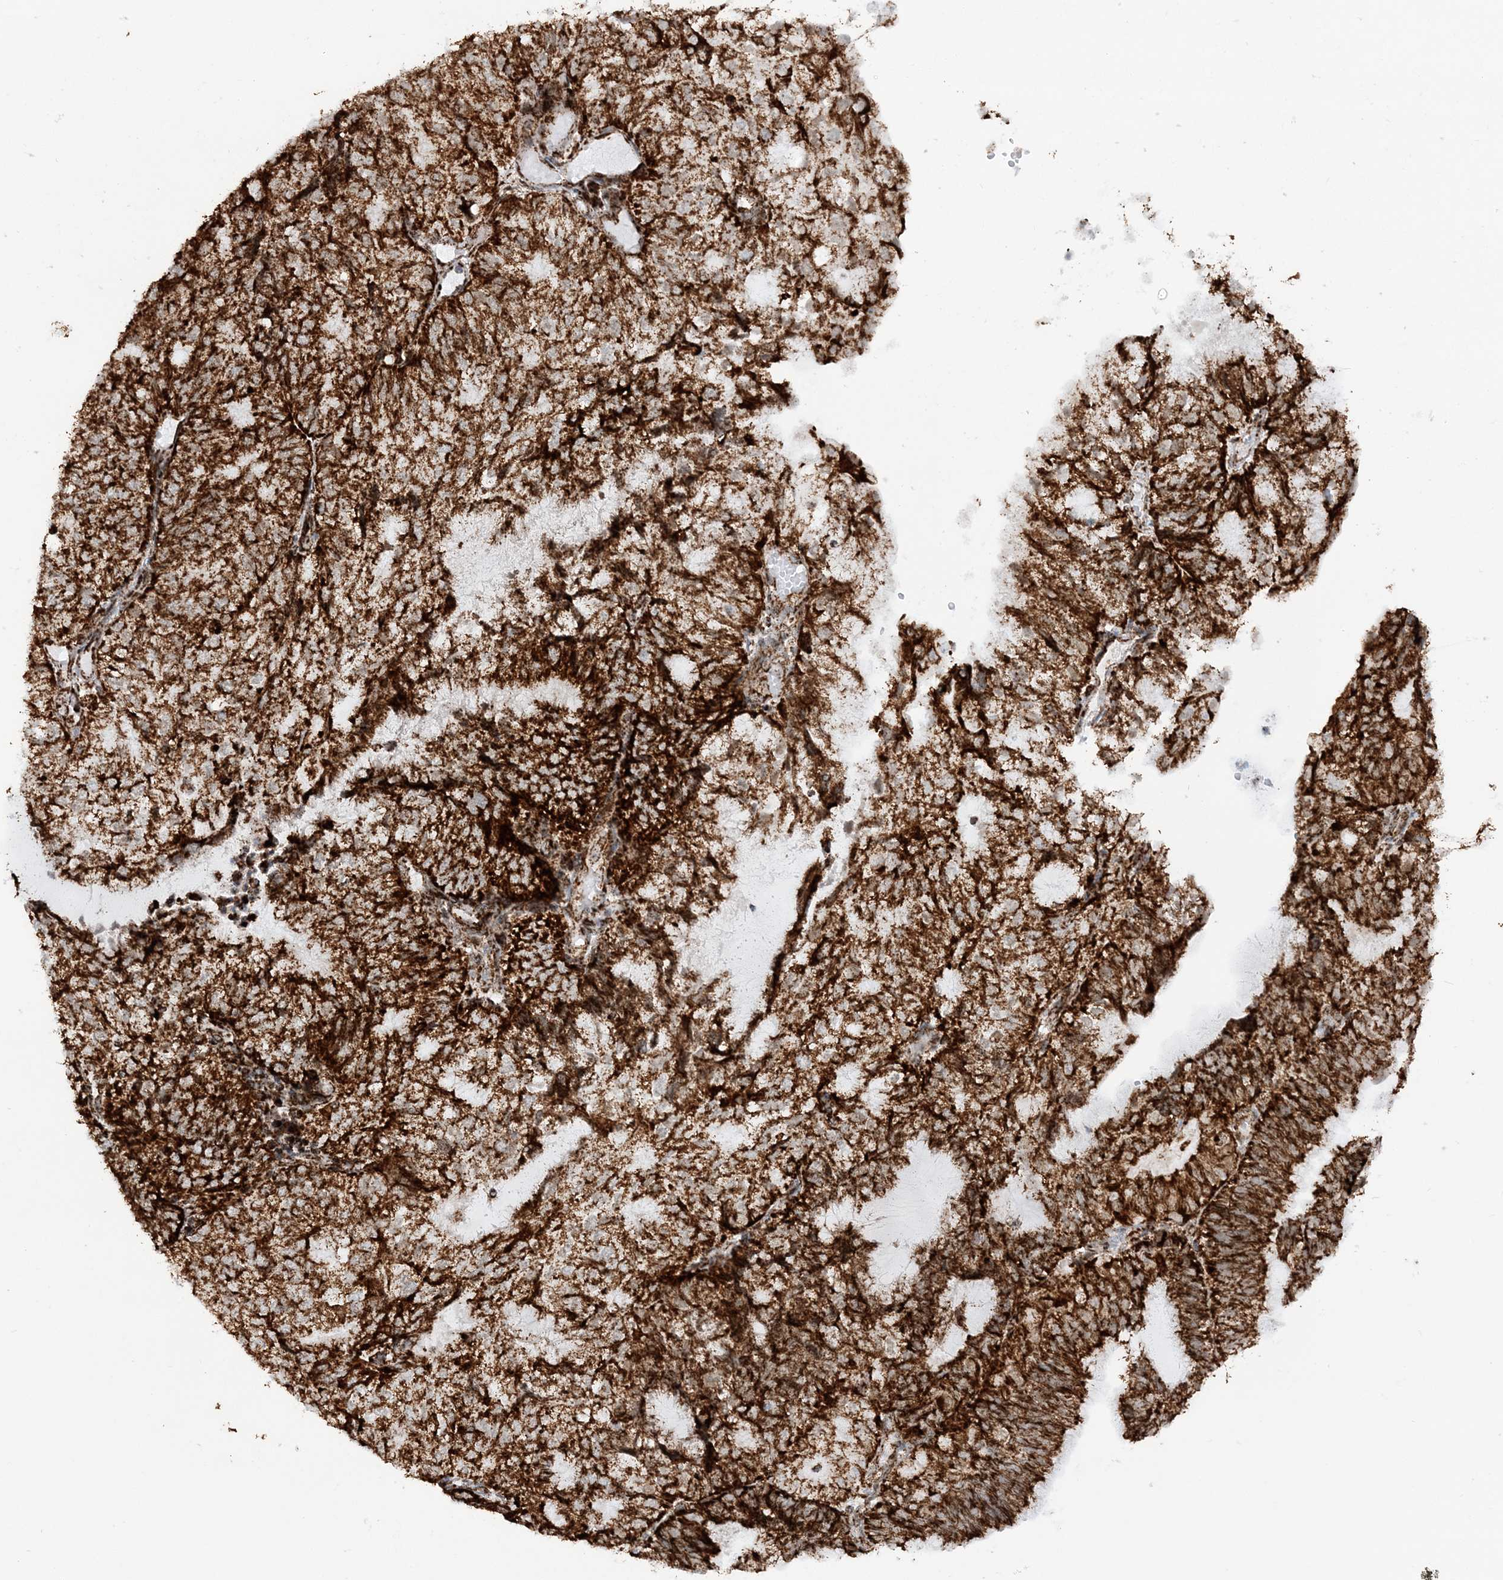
{"staining": {"intensity": "strong", "quantity": ">75%", "location": "cytoplasmic/membranous"}, "tissue": "endometrial cancer", "cell_type": "Tumor cells", "image_type": "cancer", "snomed": [{"axis": "morphology", "description": "Adenocarcinoma, NOS"}, {"axis": "topography", "description": "Endometrium"}], "caption": "High-power microscopy captured an IHC micrograph of endometrial cancer, revealing strong cytoplasmic/membranous expression in about >75% of tumor cells.", "gene": "CRY2", "patient": {"sex": "female", "age": 81}}